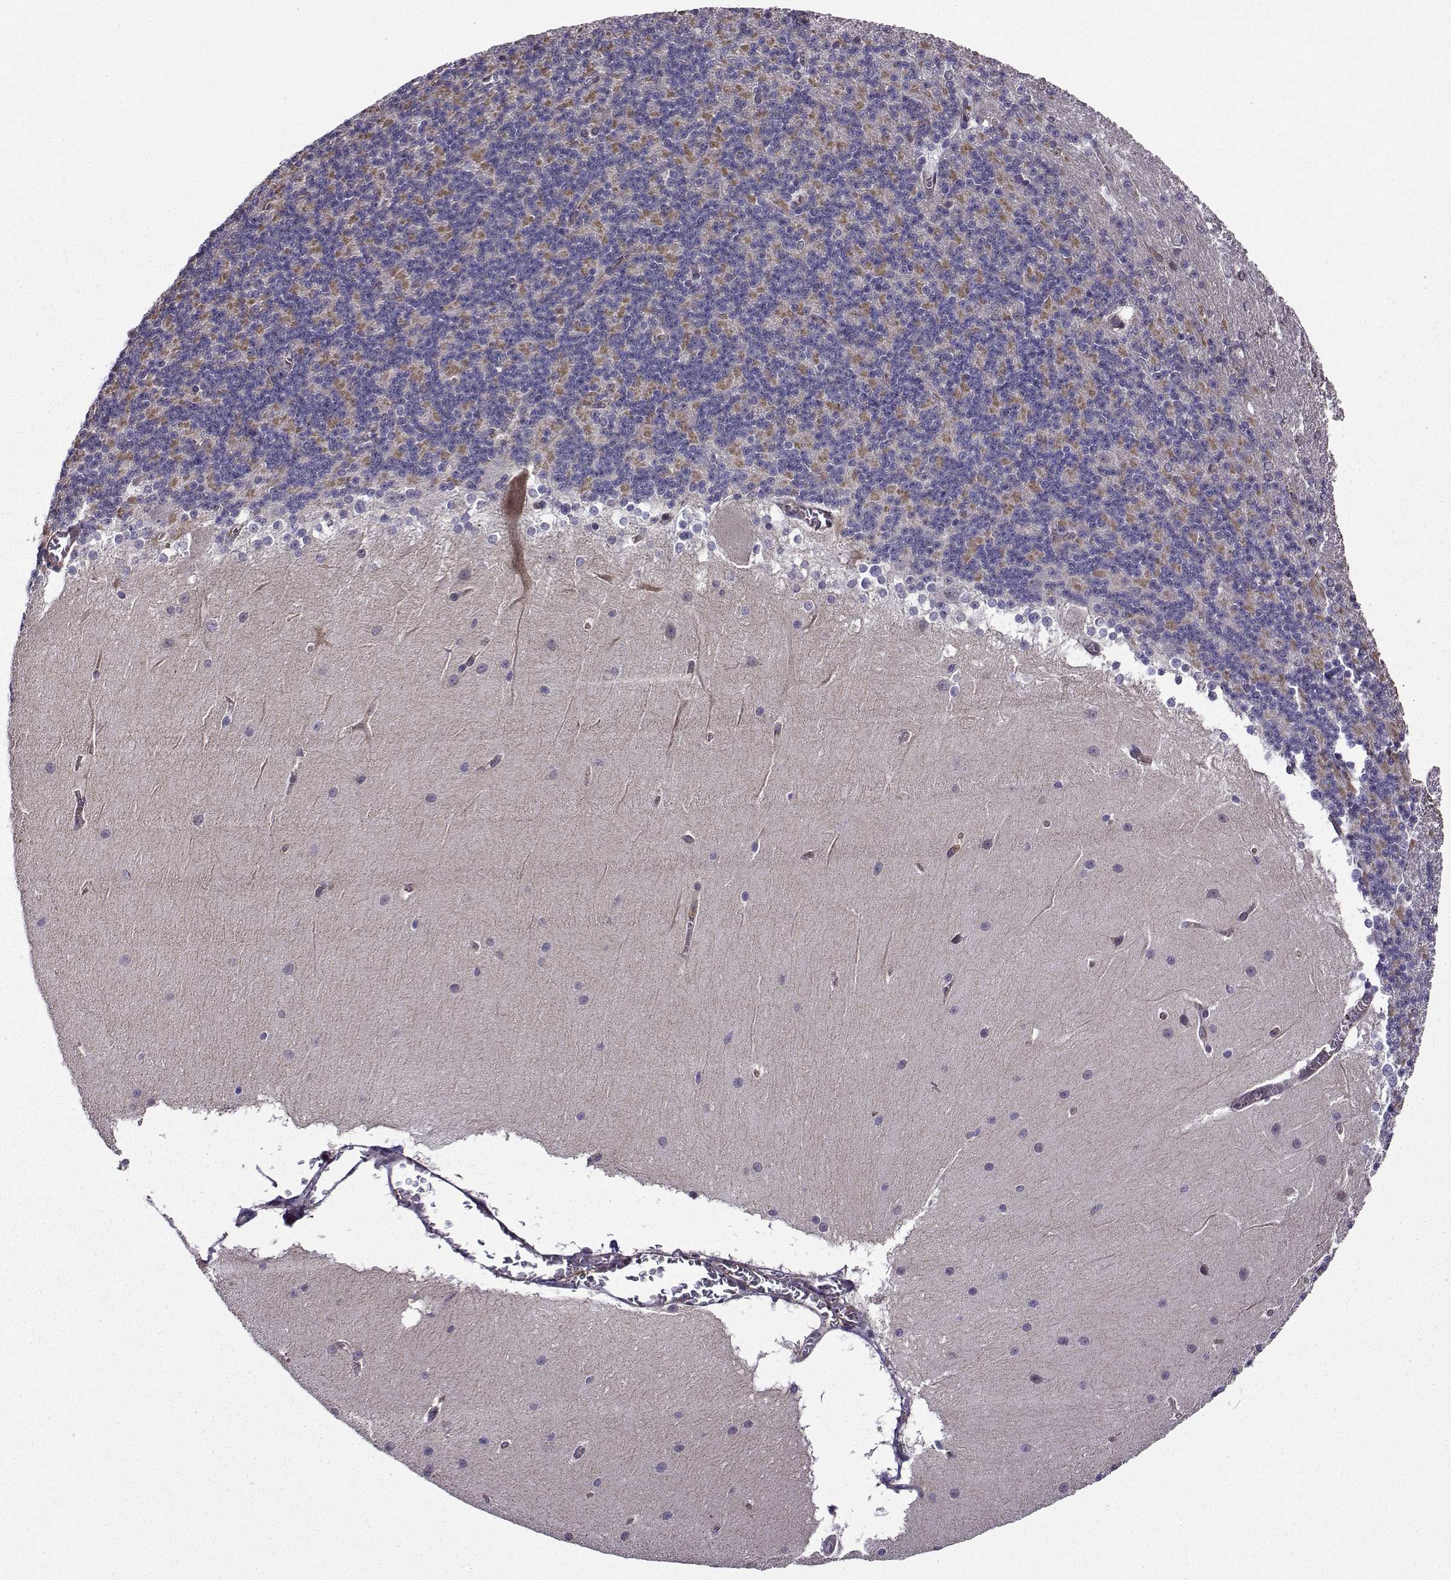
{"staining": {"intensity": "moderate", "quantity": "<25%", "location": "cytoplasmic/membranous"}, "tissue": "cerebellum", "cell_type": "Cells in granular layer", "image_type": "normal", "snomed": [{"axis": "morphology", "description": "Normal tissue, NOS"}, {"axis": "topography", "description": "Cerebellum"}], "caption": "This image displays normal cerebellum stained with immunohistochemistry (IHC) to label a protein in brown. The cytoplasmic/membranous of cells in granular layer show moderate positivity for the protein. Nuclei are counter-stained blue.", "gene": "ITGB8", "patient": {"sex": "female", "age": 19}}